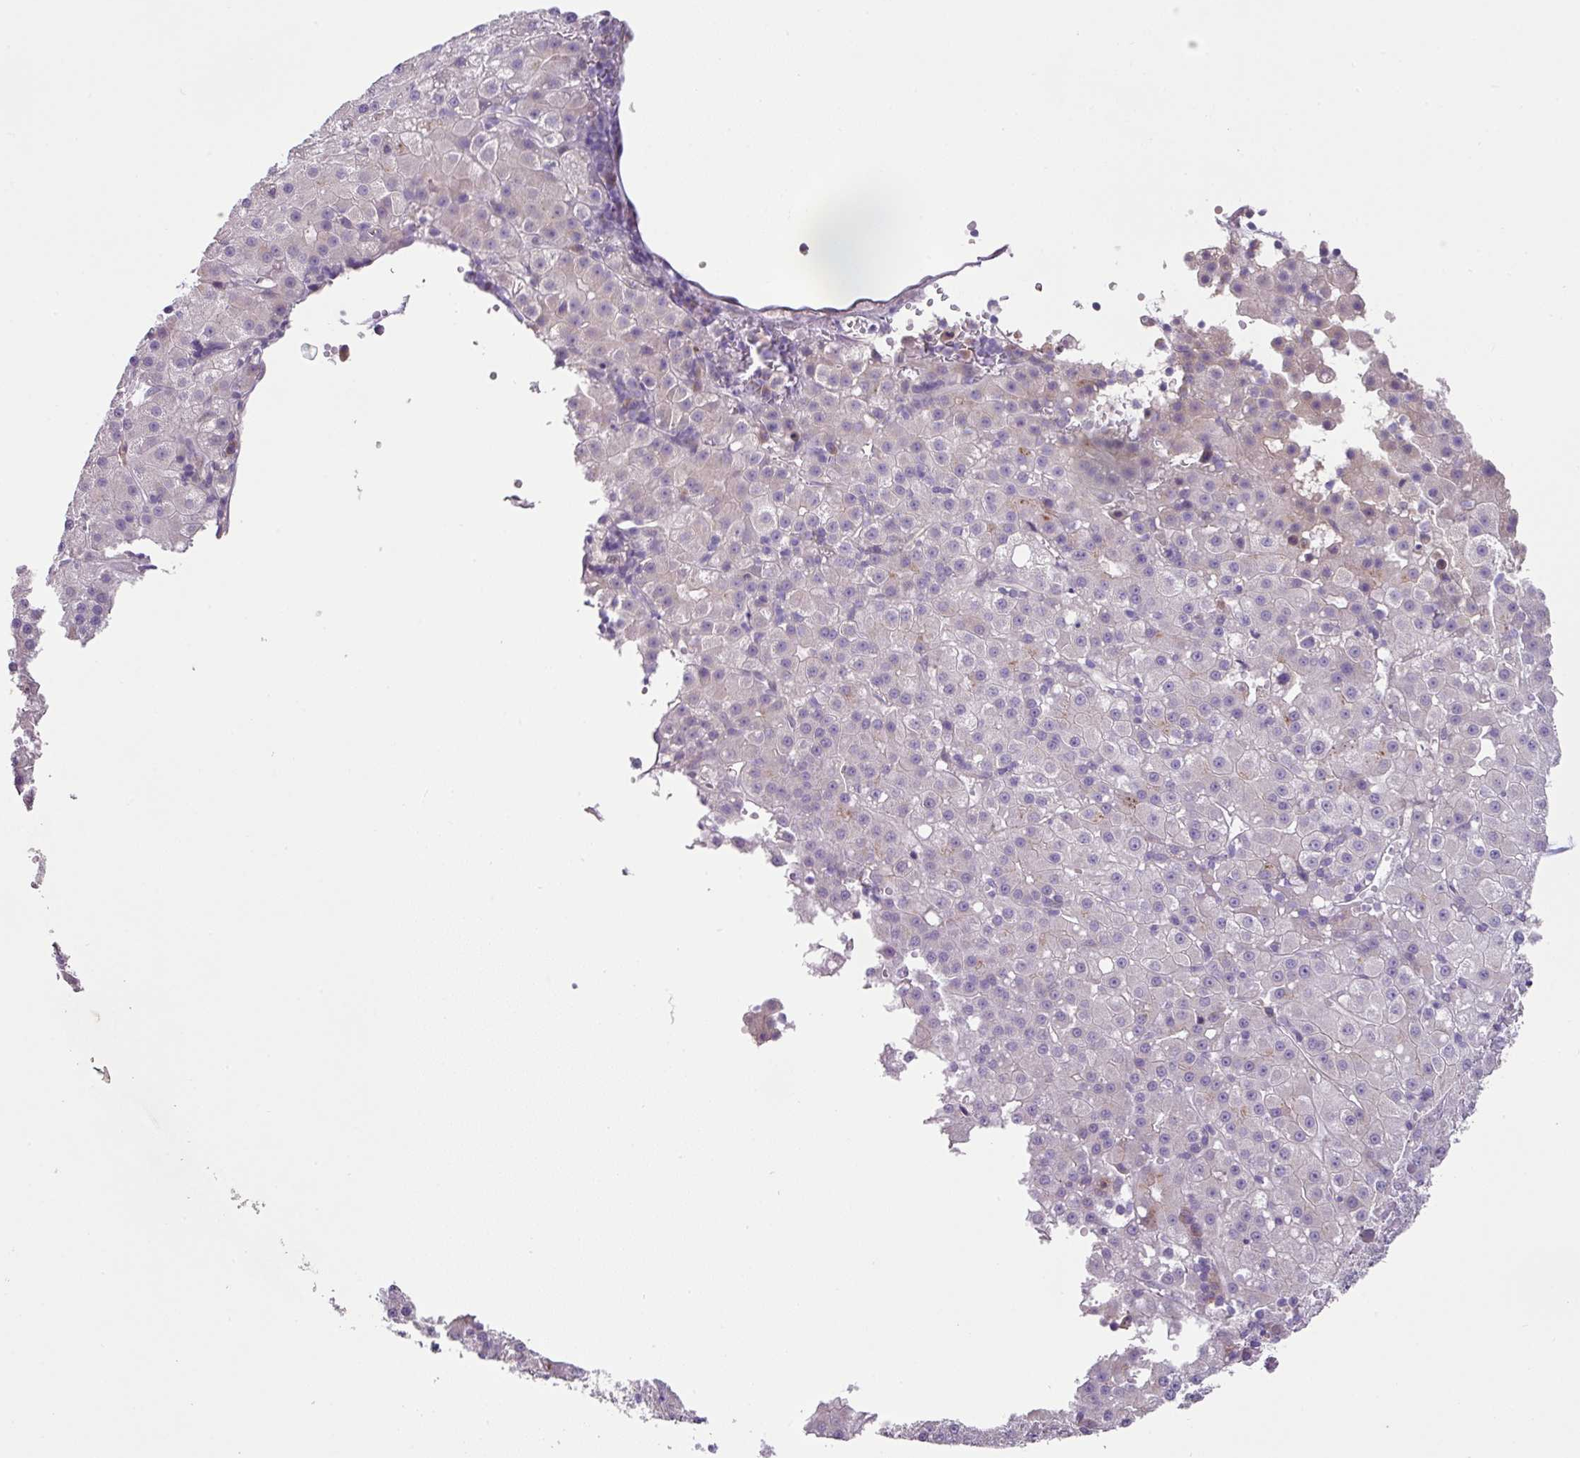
{"staining": {"intensity": "negative", "quantity": "none", "location": "none"}, "tissue": "liver cancer", "cell_type": "Tumor cells", "image_type": "cancer", "snomed": [{"axis": "morphology", "description": "Carcinoma, Hepatocellular, NOS"}, {"axis": "topography", "description": "Liver"}], "caption": "Hepatocellular carcinoma (liver) was stained to show a protein in brown. There is no significant positivity in tumor cells. Brightfield microscopy of IHC stained with DAB (brown) and hematoxylin (blue), captured at high magnification.", "gene": "PLEKHH3", "patient": {"sex": "male", "age": 76}}